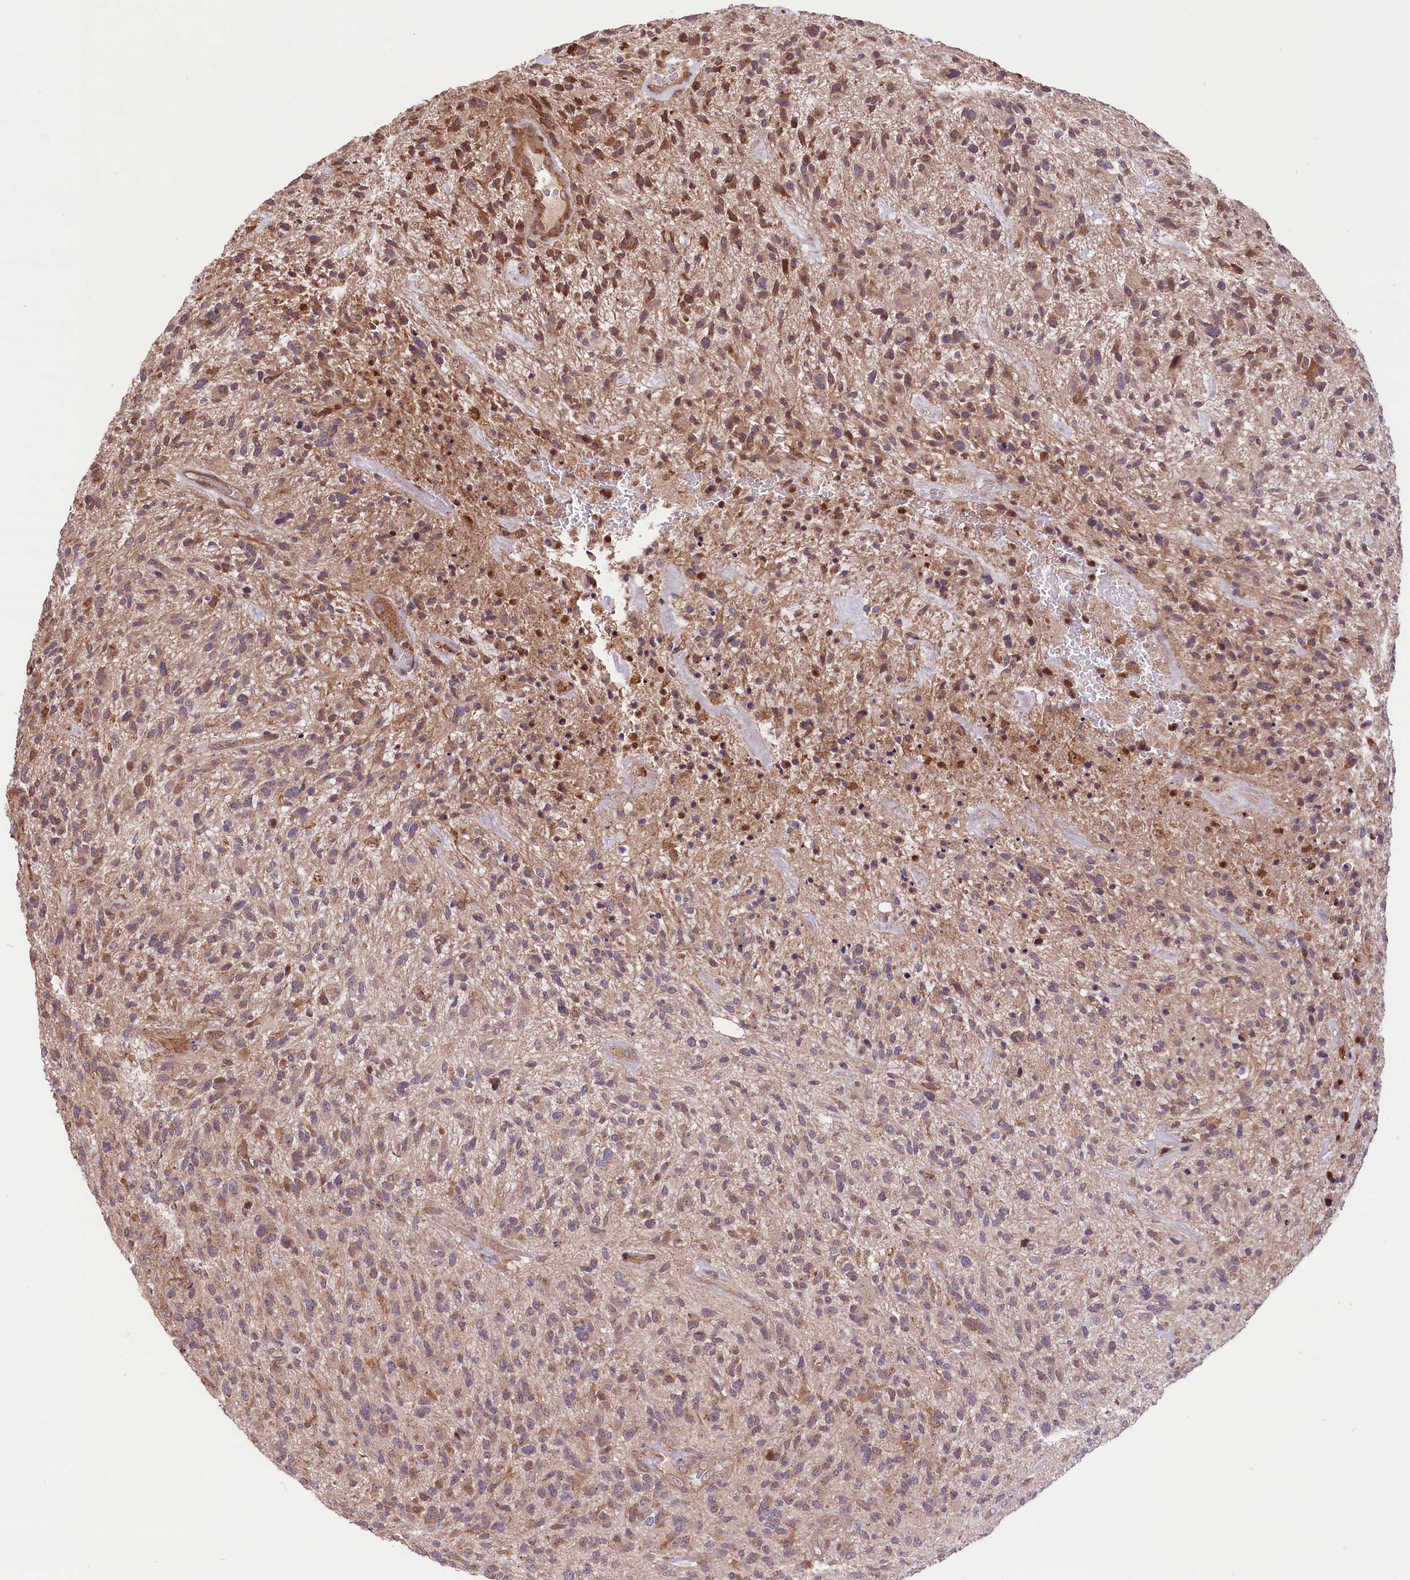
{"staining": {"intensity": "moderate", "quantity": "25%-75%", "location": "cytoplasmic/membranous"}, "tissue": "glioma", "cell_type": "Tumor cells", "image_type": "cancer", "snomed": [{"axis": "morphology", "description": "Glioma, malignant, High grade"}, {"axis": "topography", "description": "Brain"}], "caption": "Glioma tissue reveals moderate cytoplasmic/membranous expression in about 25%-75% of tumor cells (Brightfield microscopy of DAB IHC at high magnification).", "gene": "HDAC5", "patient": {"sex": "male", "age": 47}}